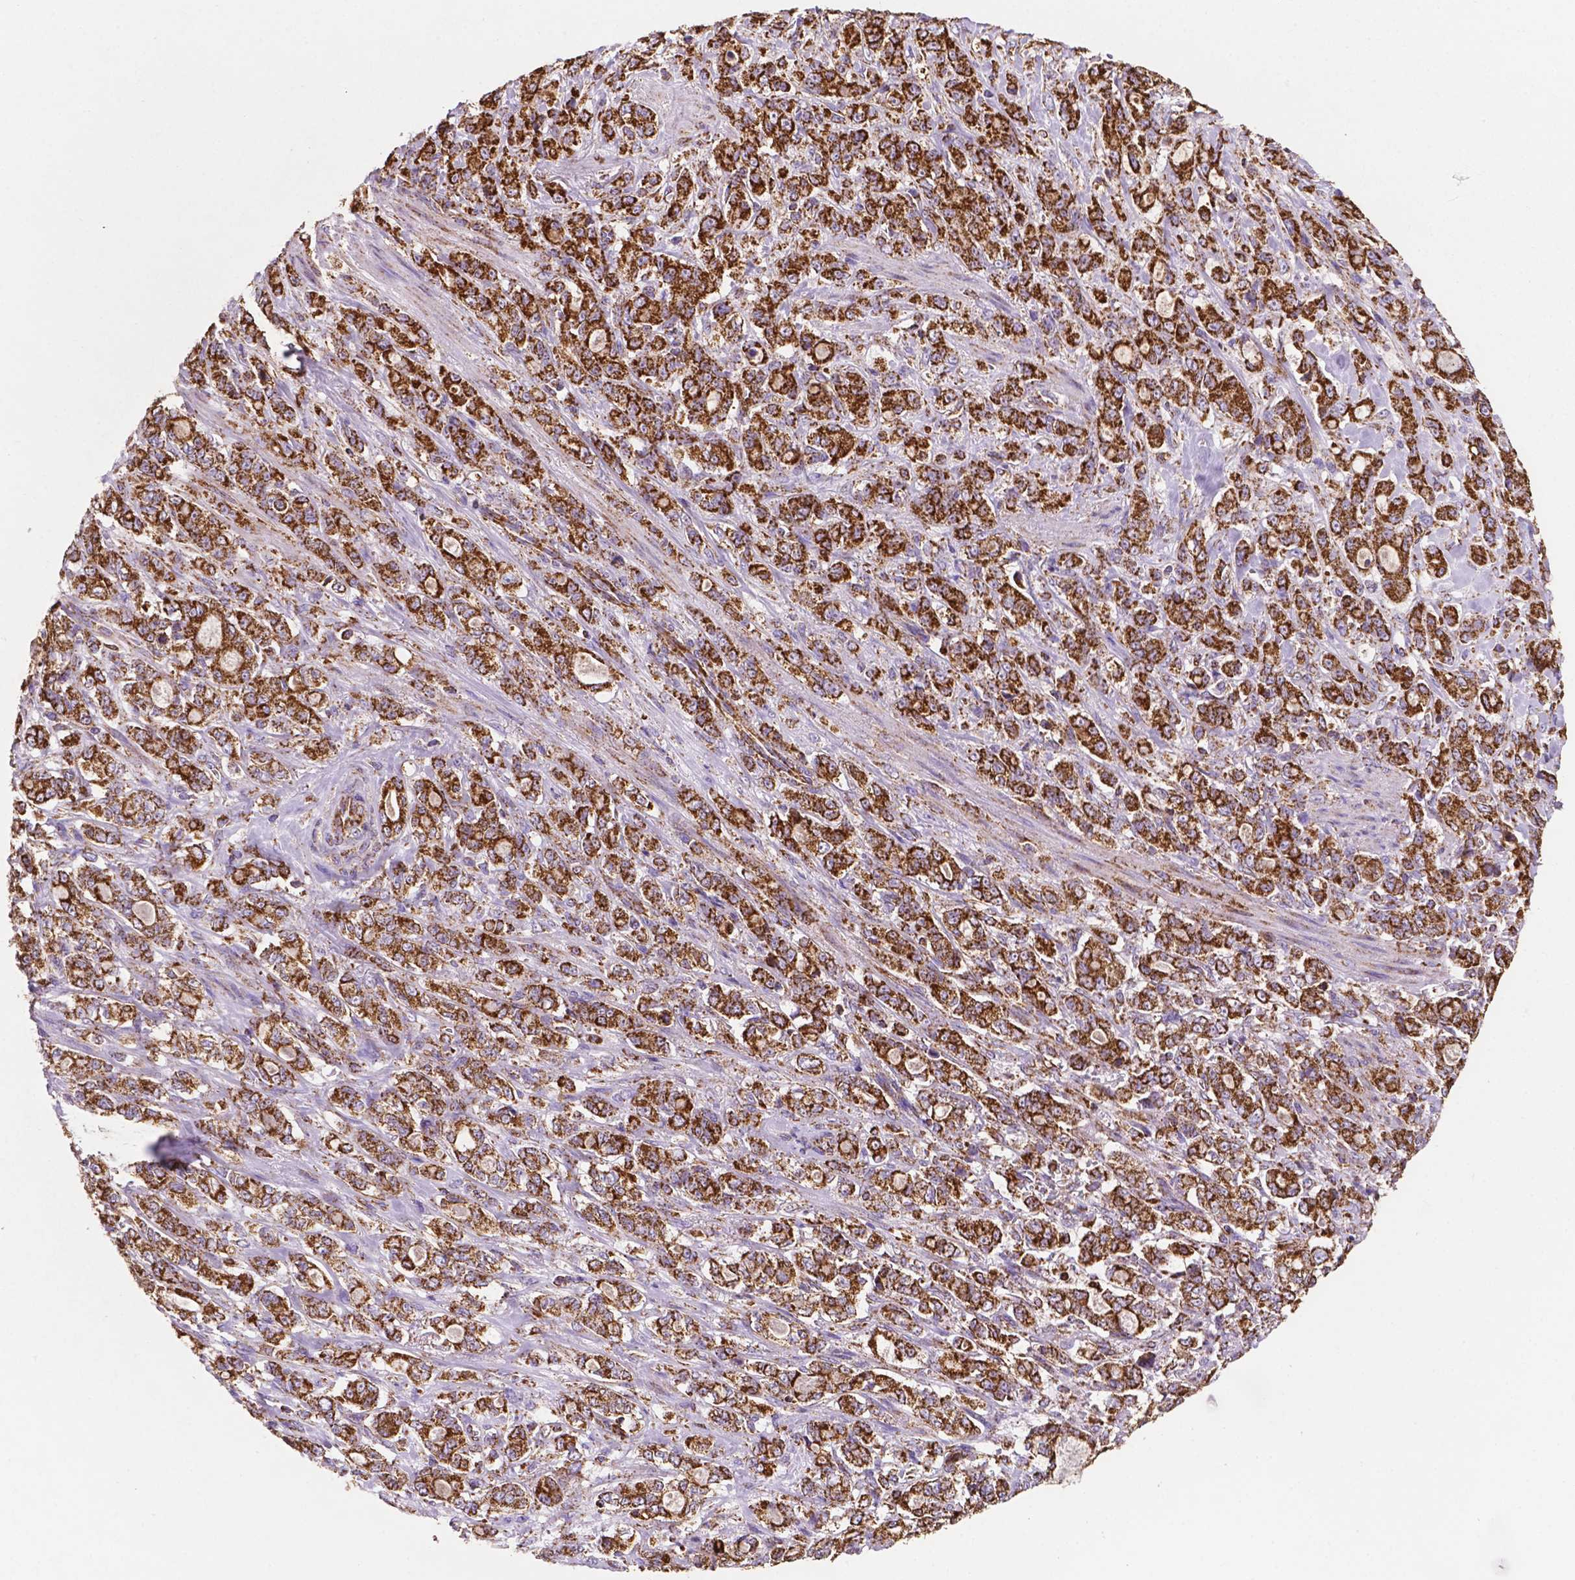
{"staining": {"intensity": "strong", "quantity": ">75%", "location": "cytoplasmic/membranous"}, "tissue": "stomach cancer", "cell_type": "Tumor cells", "image_type": "cancer", "snomed": [{"axis": "morphology", "description": "Adenocarcinoma, NOS"}, {"axis": "topography", "description": "Stomach"}], "caption": "Human stomach cancer stained for a protein (brown) demonstrates strong cytoplasmic/membranous positive positivity in about >75% of tumor cells.", "gene": "HSPD1", "patient": {"sex": "male", "age": 63}}